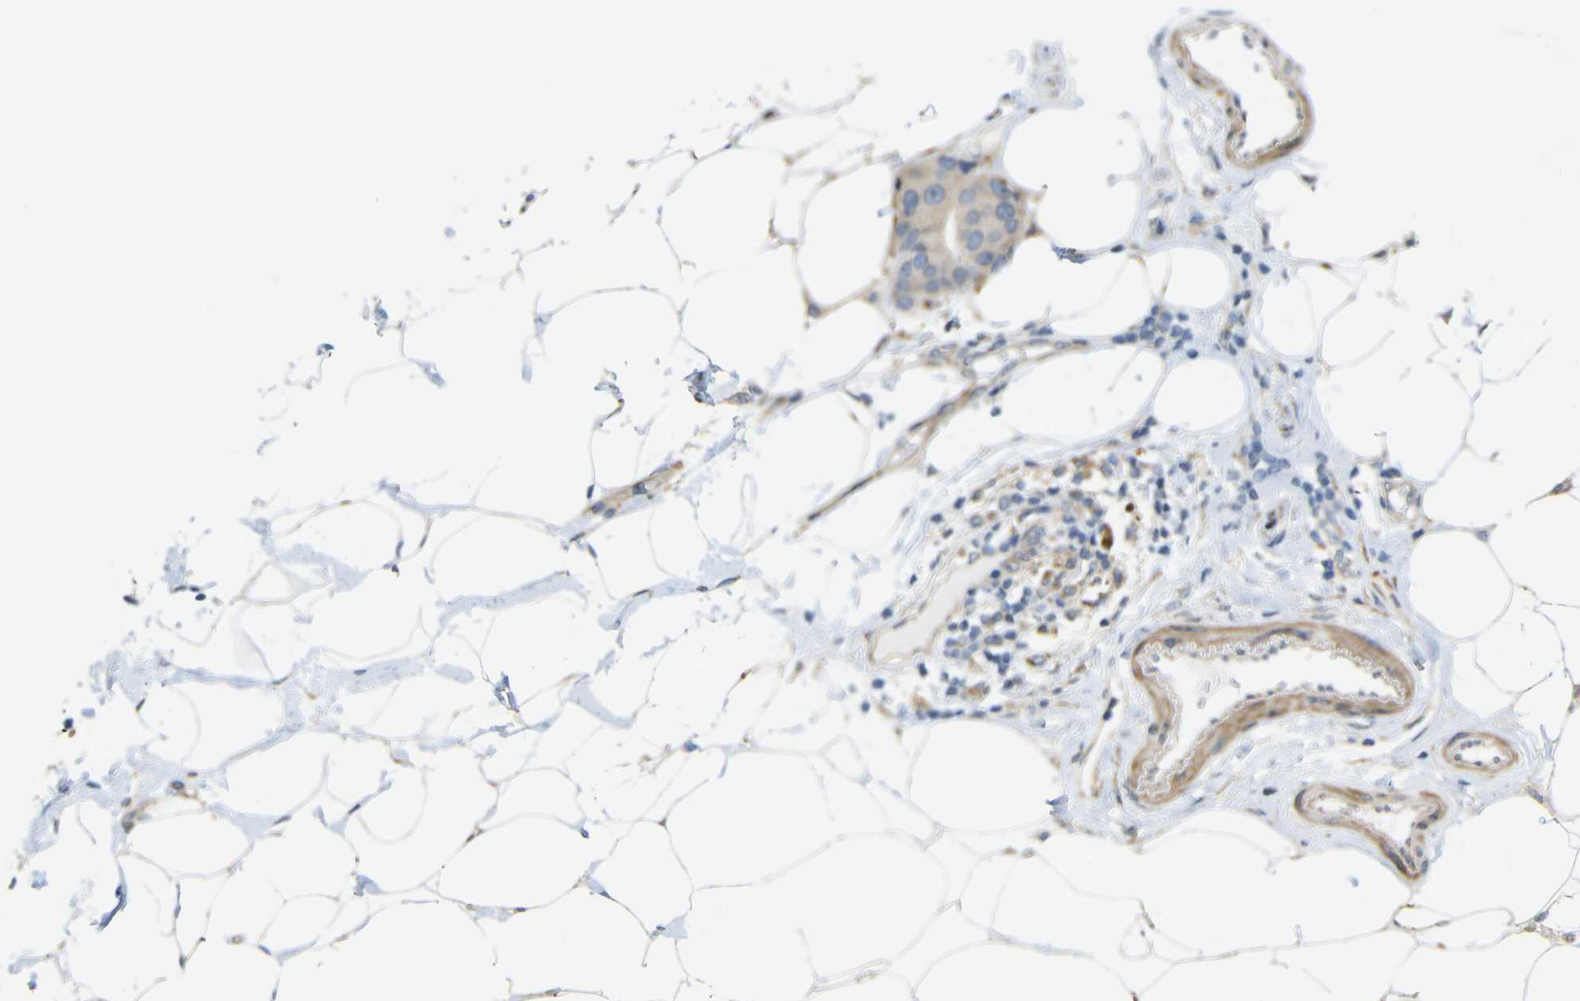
{"staining": {"intensity": "weak", "quantity": ">75%", "location": "cytoplasmic/membranous"}, "tissue": "breast cancer", "cell_type": "Tumor cells", "image_type": "cancer", "snomed": [{"axis": "morphology", "description": "Normal tissue, NOS"}, {"axis": "morphology", "description": "Duct carcinoma"}, {"axis": "topography", "description": "Breast"}], "caption": "Human infiltrating ductal carcinoma (breast) stained with a brown dye shows weak cytoplasmic/membranous positive expression in about >75% of tumor cells.", "gene": "P3H2", "patient": {"sex": "female", "age": 39}}